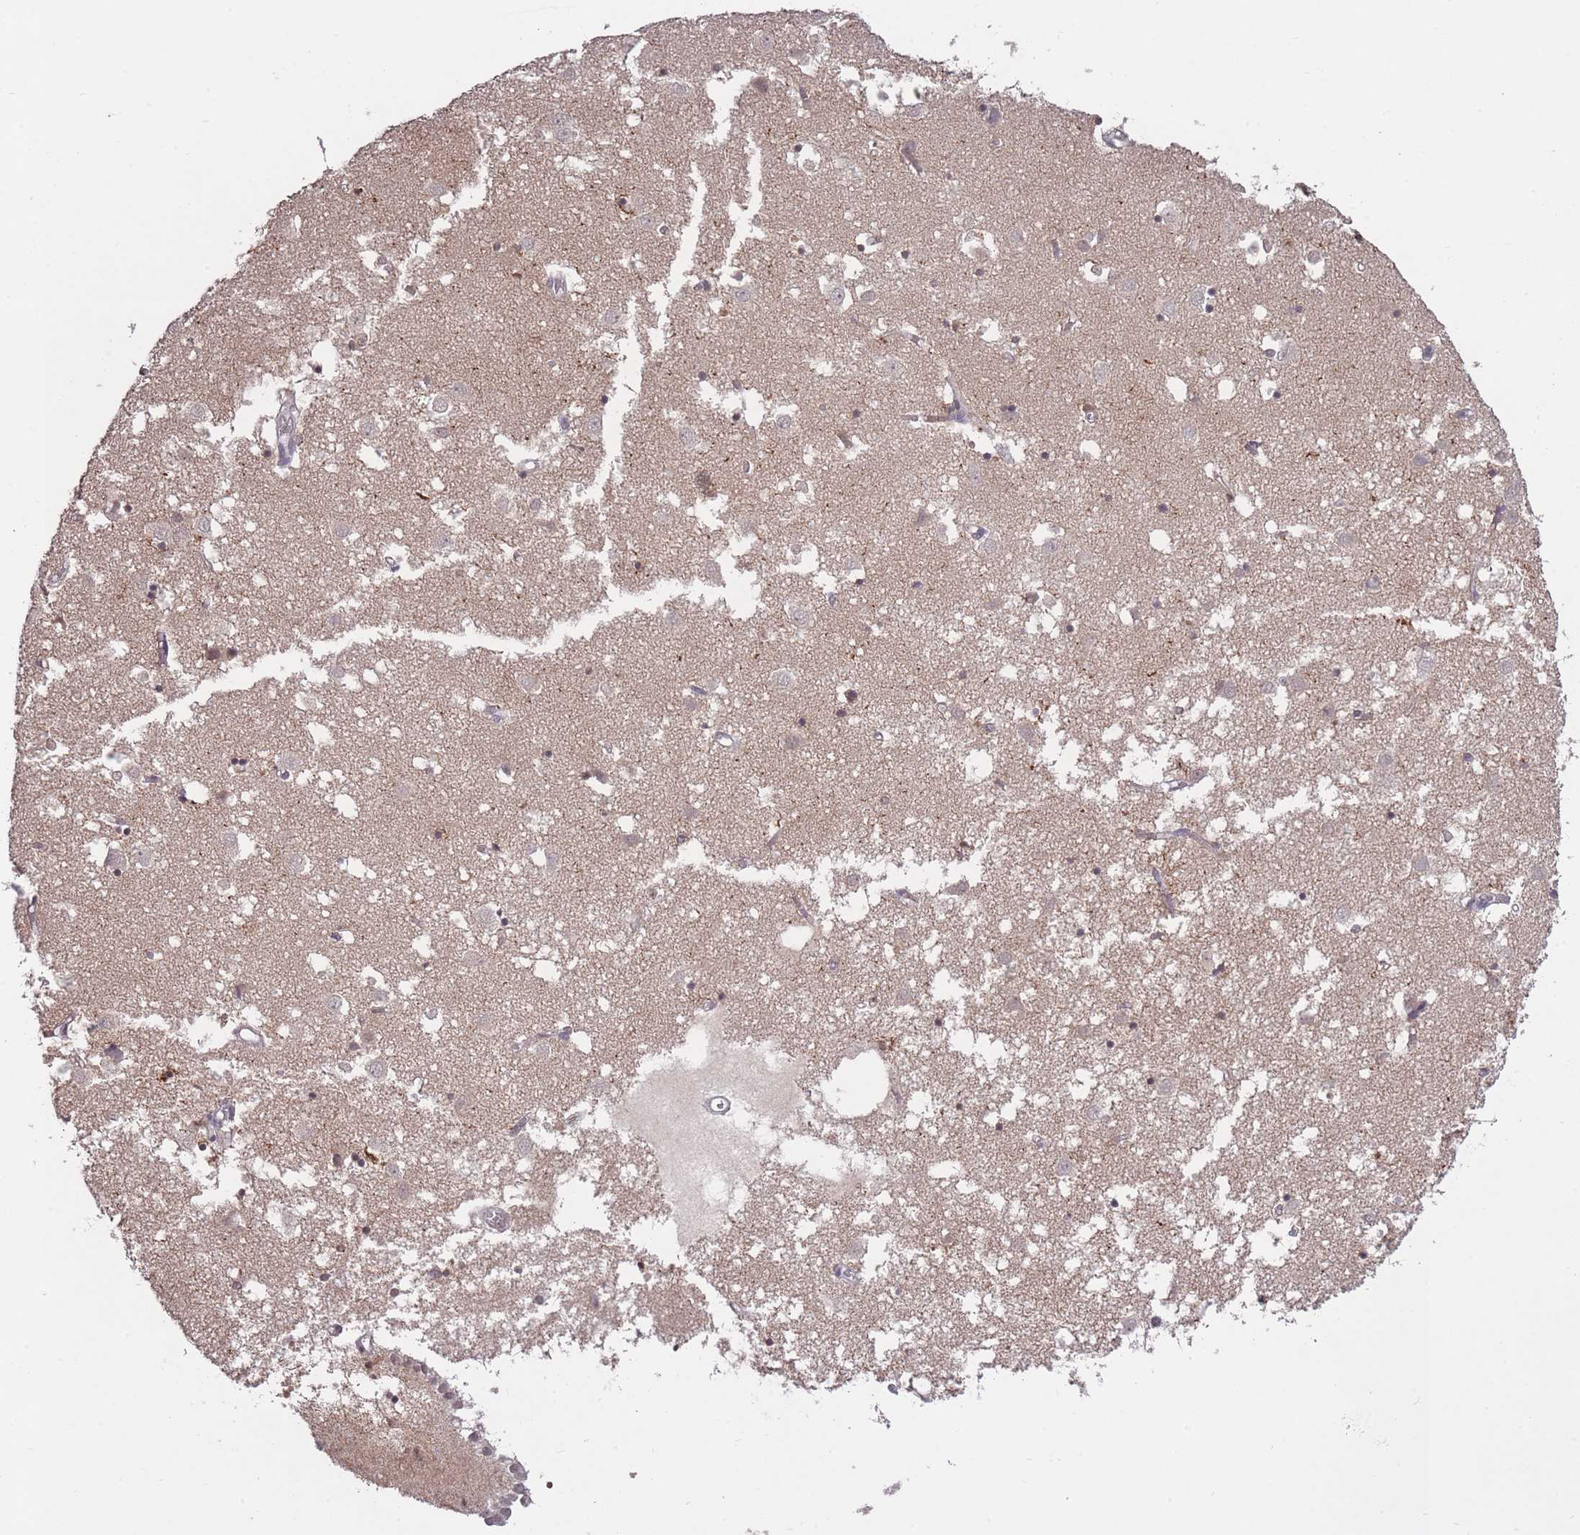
{"staining": {"intensity": "negative", "quantity": "none", "location": "none"}, "tissue": "caudate", "cell_type": "Glial cells", "image_type": "normal", "snomed": [{"axis": "morphology", "description": "Normal tissue, NOS"}, {"axis": "topography", "description": "Lateral ventricle wall"}], "caption": "The histopathology image shows no staining of glial cells in unremarkable caudate.", "gene": "ADCYAP1R1", "patient": {"sex": "male", "age": 70}}